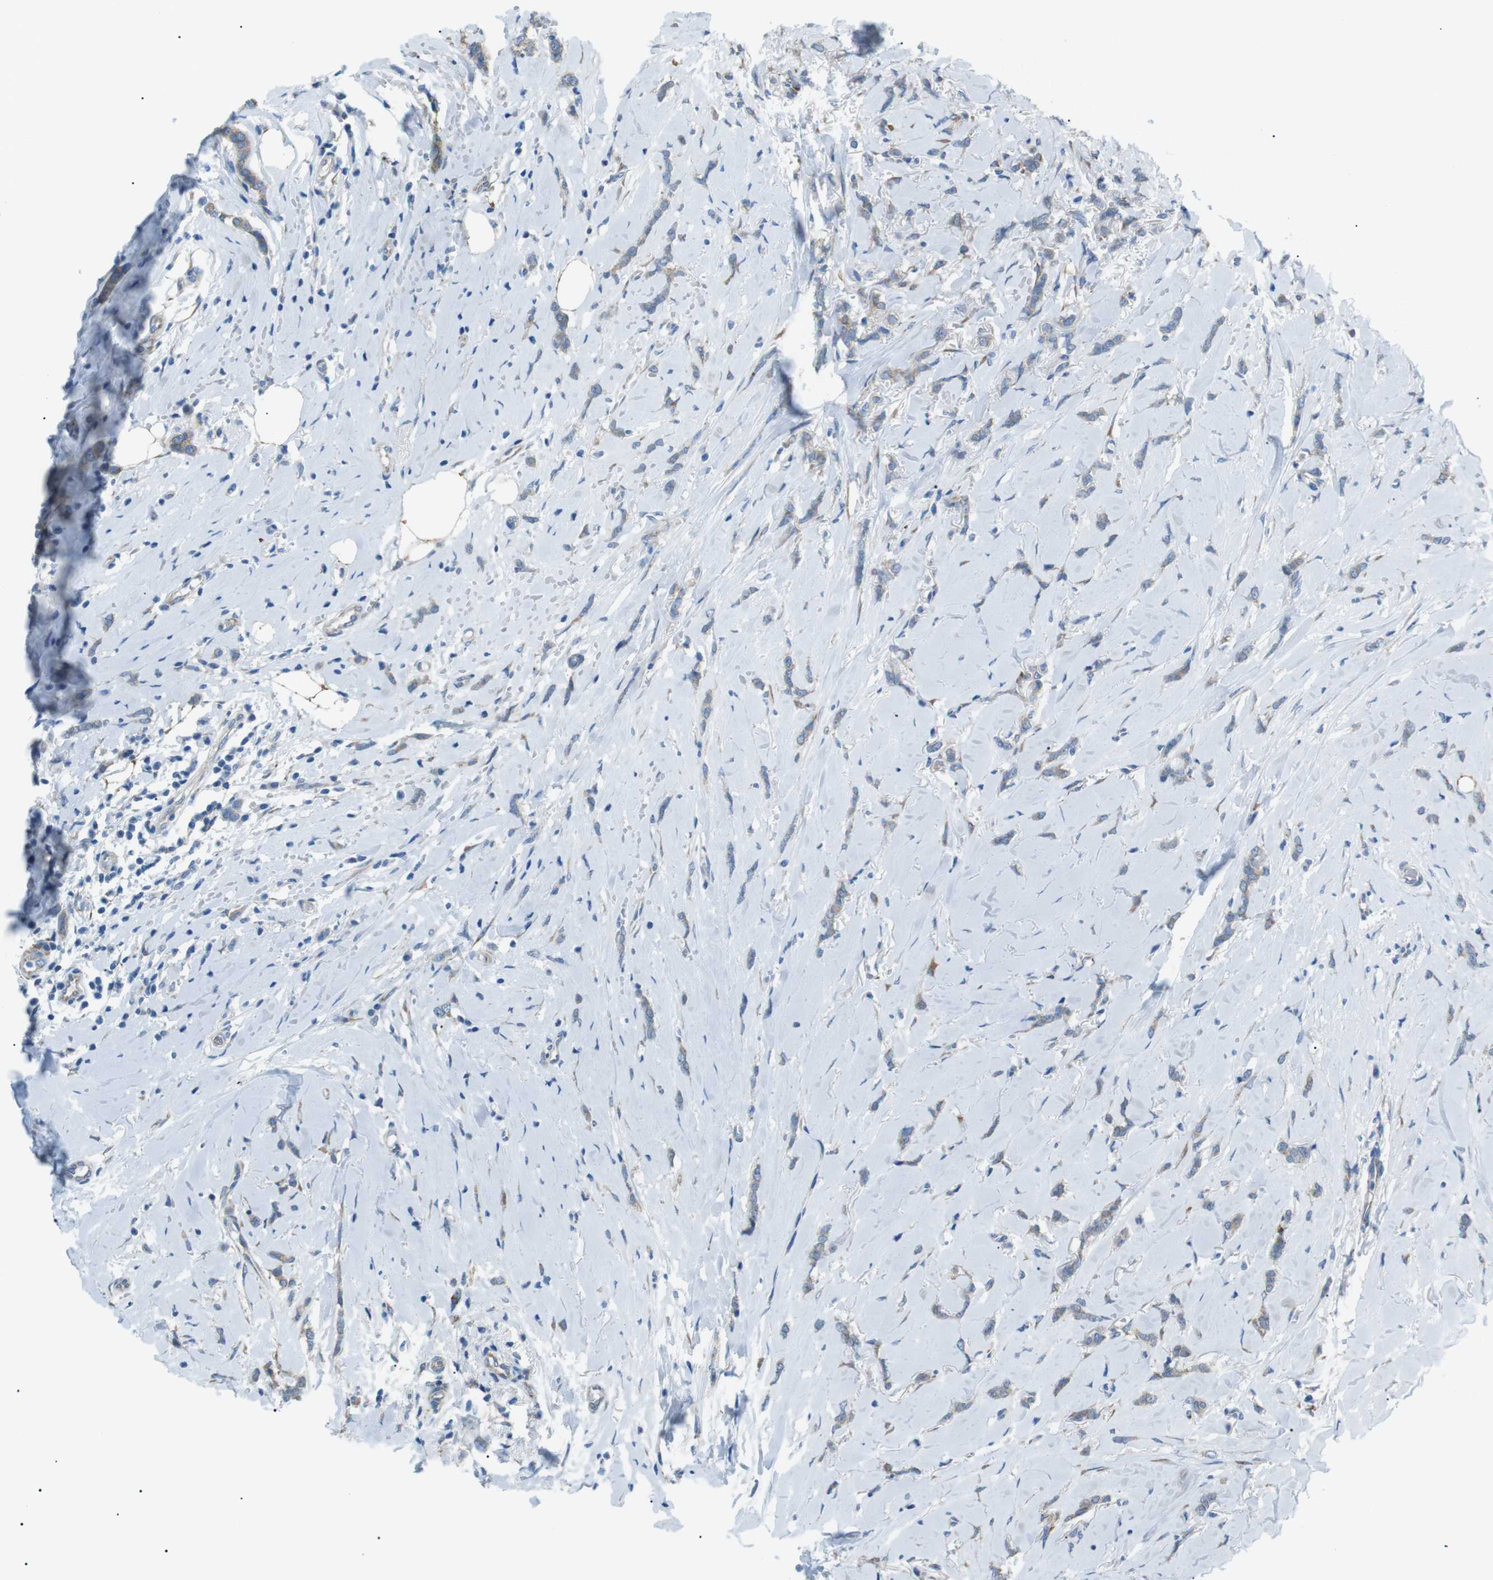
{"staining": {"intensity": "negative", "quantity": "none", "location": "none"}, "tissue": "breast cancer", "cell_type": "Tumor cells", "image_type": "cancer", "snomed": [{"axis": "morphology", "description": "Lobular carcinoma"}, {"axis": "topography", "description": "Skin"}, {"axis": "topography", "description": "Breast"}], "caption": "DAB immunohistochemical staining of lobular carcinoma (breast) reveals no significant positivity in tumor cells. Brightfield microscopy of immunohistochemistry stained with DAB (brown) and hematoxylin (blue), captured at high magnification.", "gene": "MTARC2", "patient": {"sex": "female", "age": 46}}